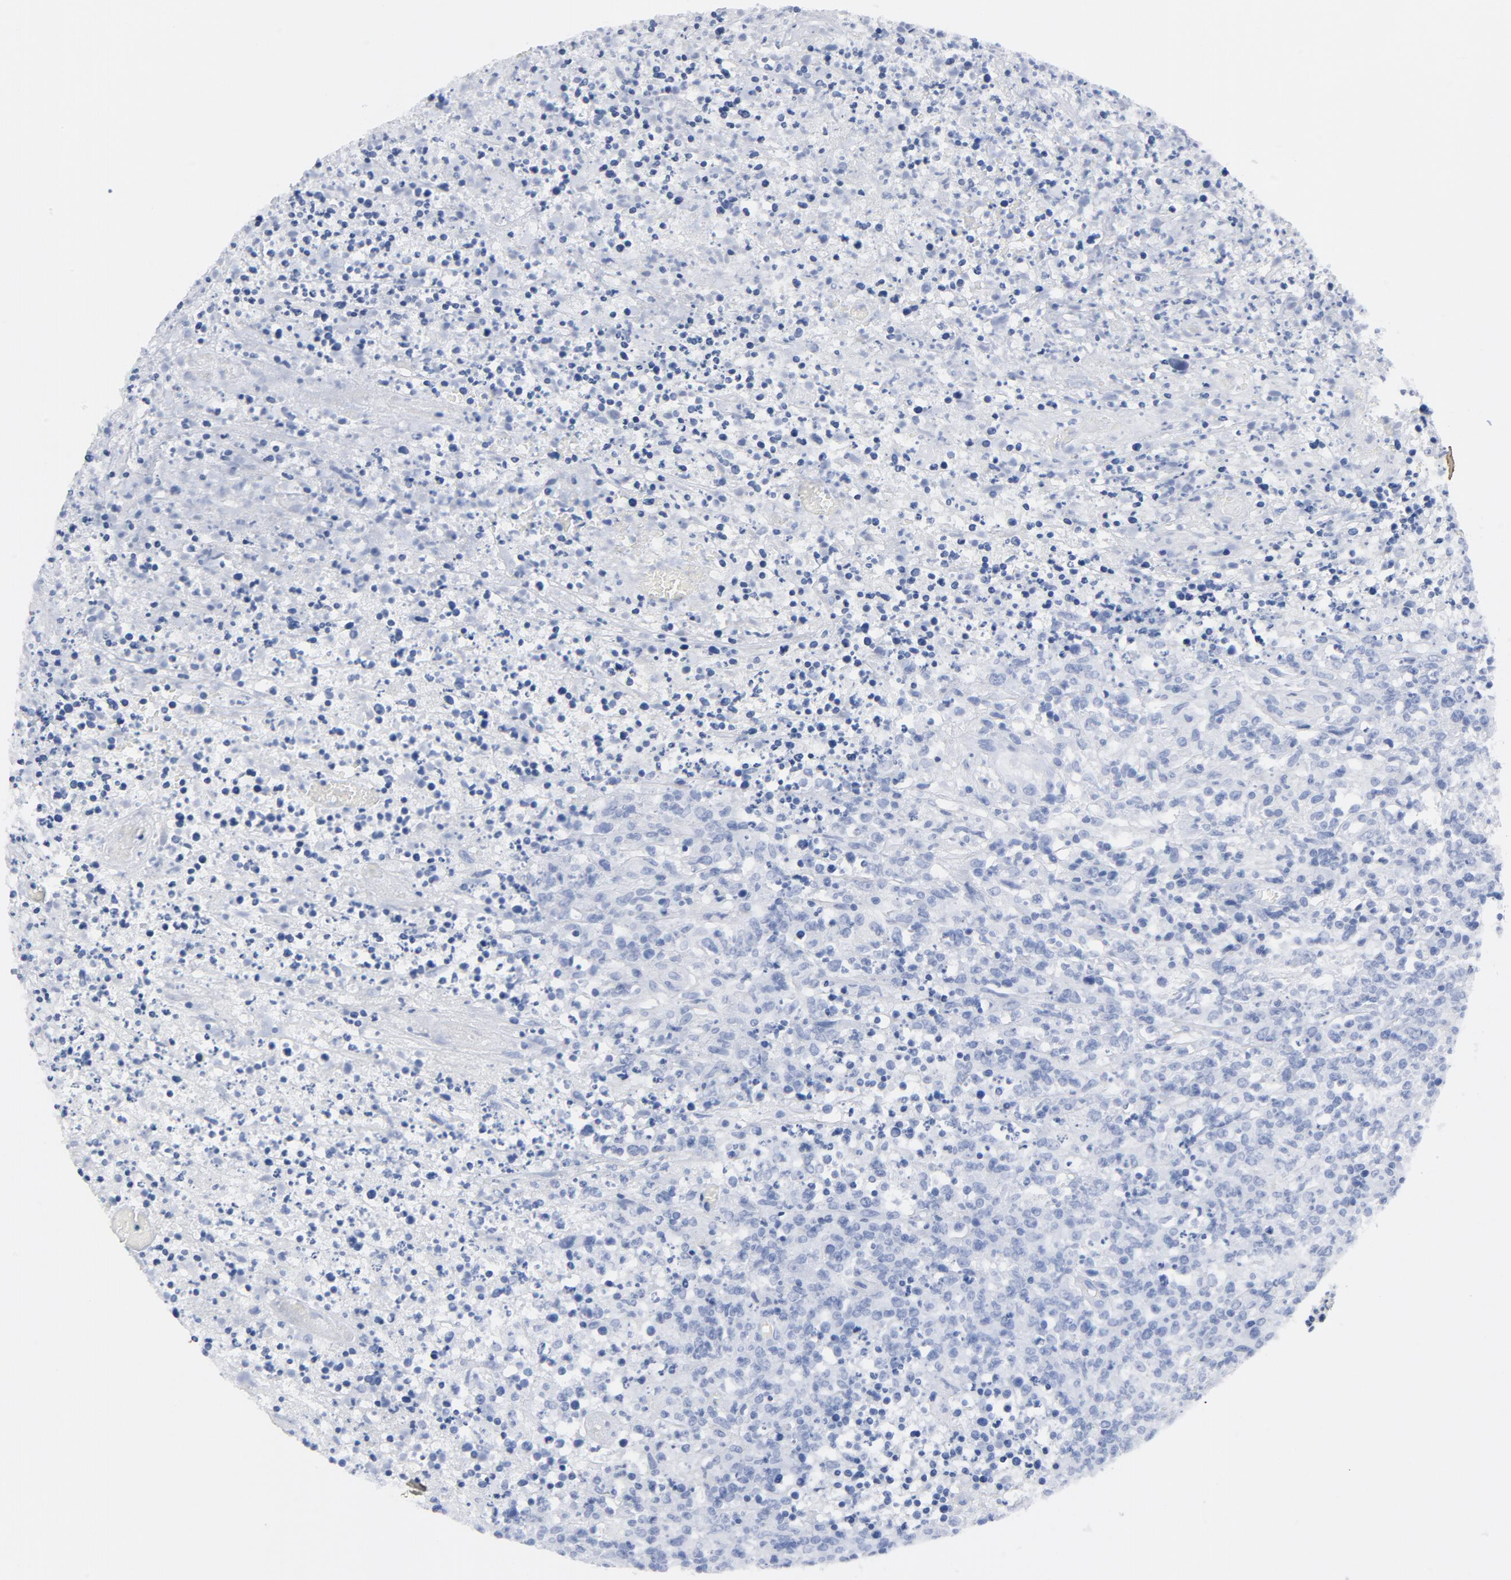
{"staining": {"intensity": "negative", "quantity": "none", "location": "none"}, "tissue": "lymphoma", "cell_type": "Tumor cells", "image_type": "cancer", "snomed": [{"axis": "morphology", "description": "Malignant lymphoma, non-Hodgkin's type, High grade"}, {"axis": "topography", "description": "Lymph node"}], "caption": "Immunohistochemical staining of malignant lymphoma, non-Hodgkin's type (high-grade) displays no significant expression in tumor cells.", "gene": "TSPAN6", "patient": {"sex": "female", "age": 84}}